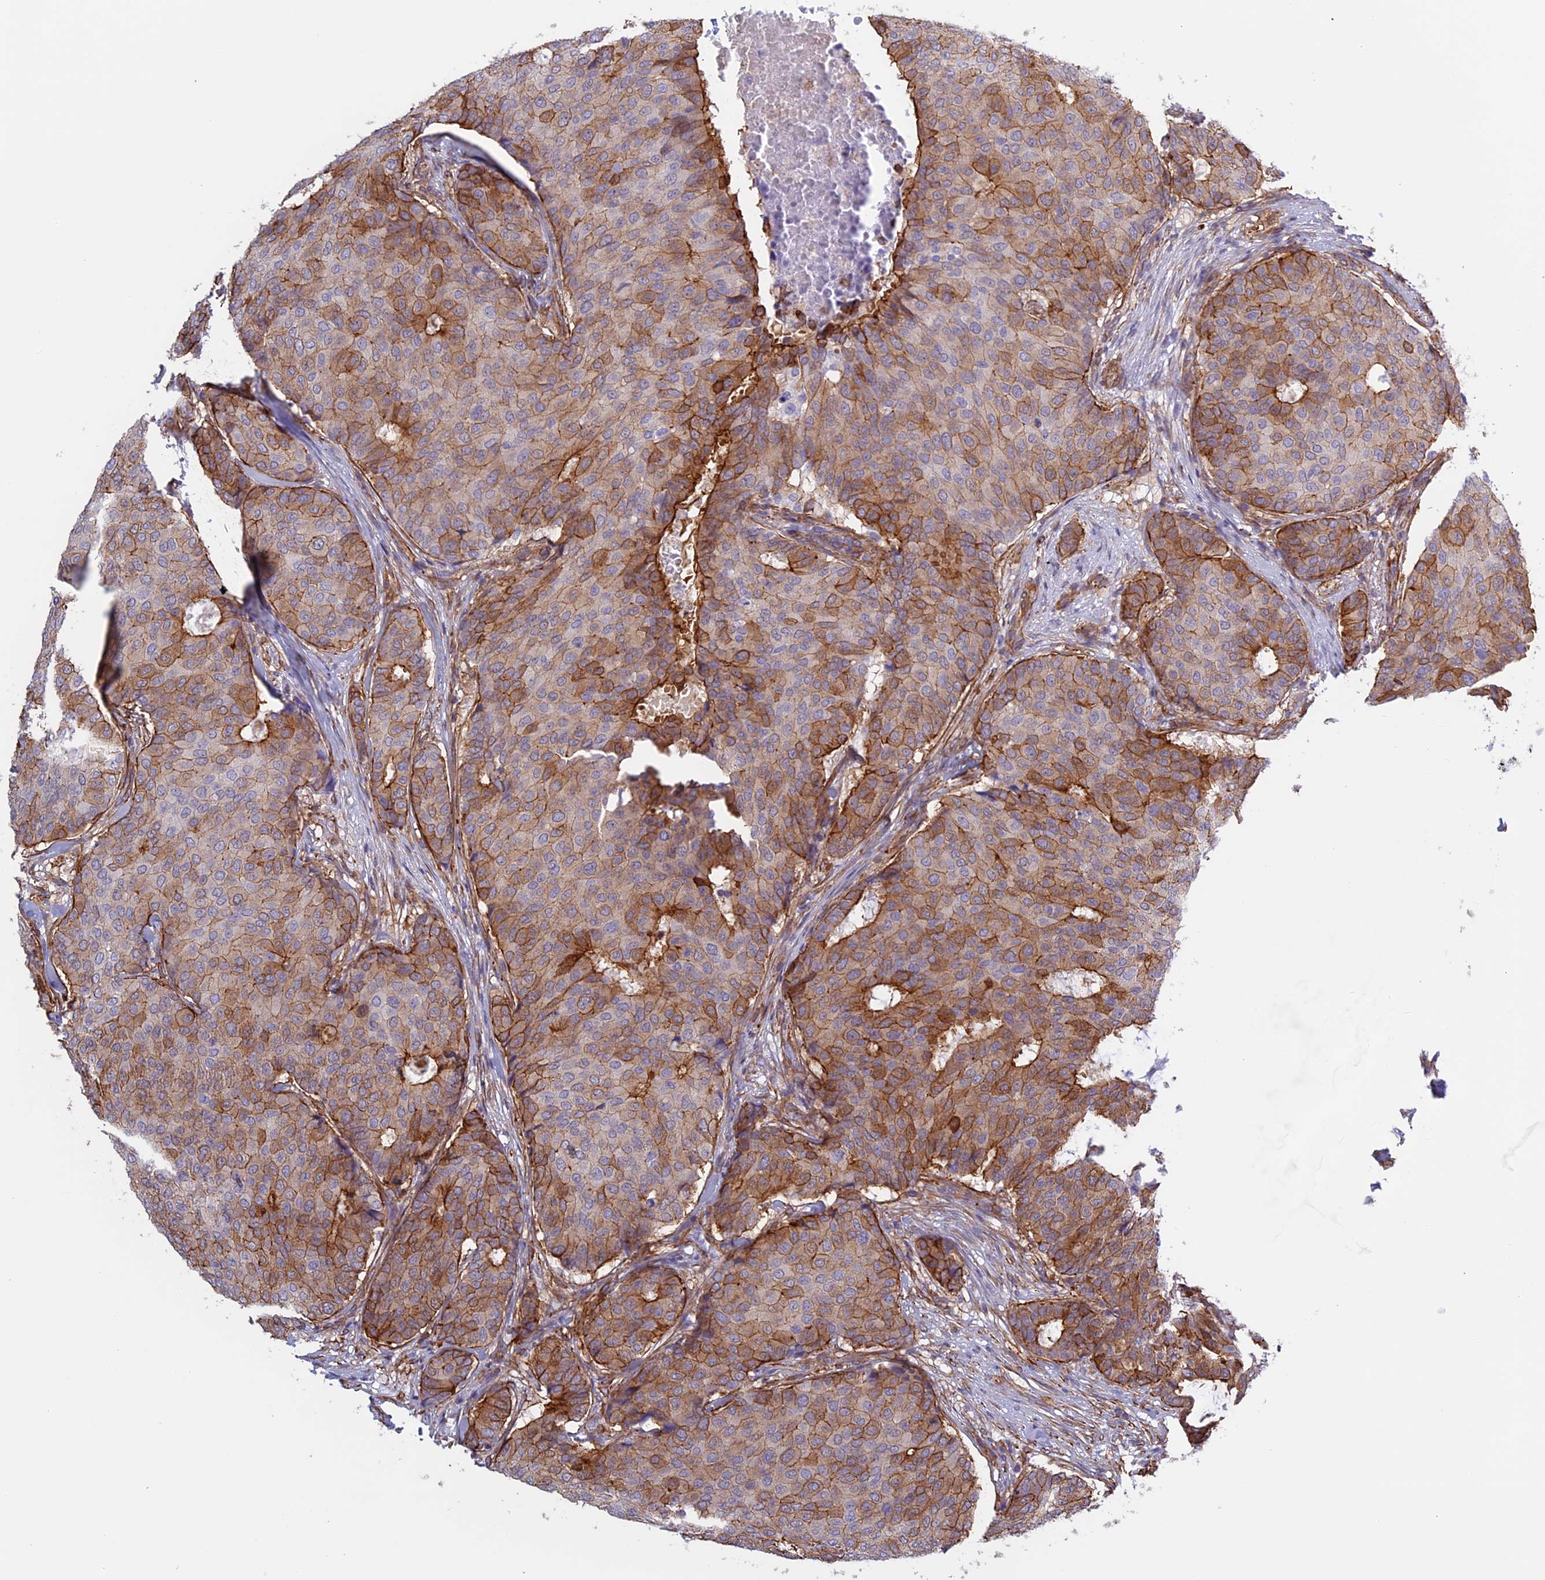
{"staining": {"intensity": "strong", "quantity": "25%-75%", "location": "cytoplasmic/membranous"}, "tissue": "breast cancer", "cell_type": "Tumor cells", "image_type": "cancer", "snomed": [{"axis": "morphology", "description": "Duct carcinoma"}, {"axis": "topography", "description": "Breast"}], "caption": "Protein expression analysis of human breast cancer (infiltrating ductal carcinoma) reveals strong cytoplasmic/membranous staining in approximately 25%-75% of tumor cells. The staining is performed using DAB brown chromogen to label protein expression. The nuclei are counter-stained blue using hematoxylin.", "gene": "ANGPTL2", "patient": {"sex": "female", "age": 75}}